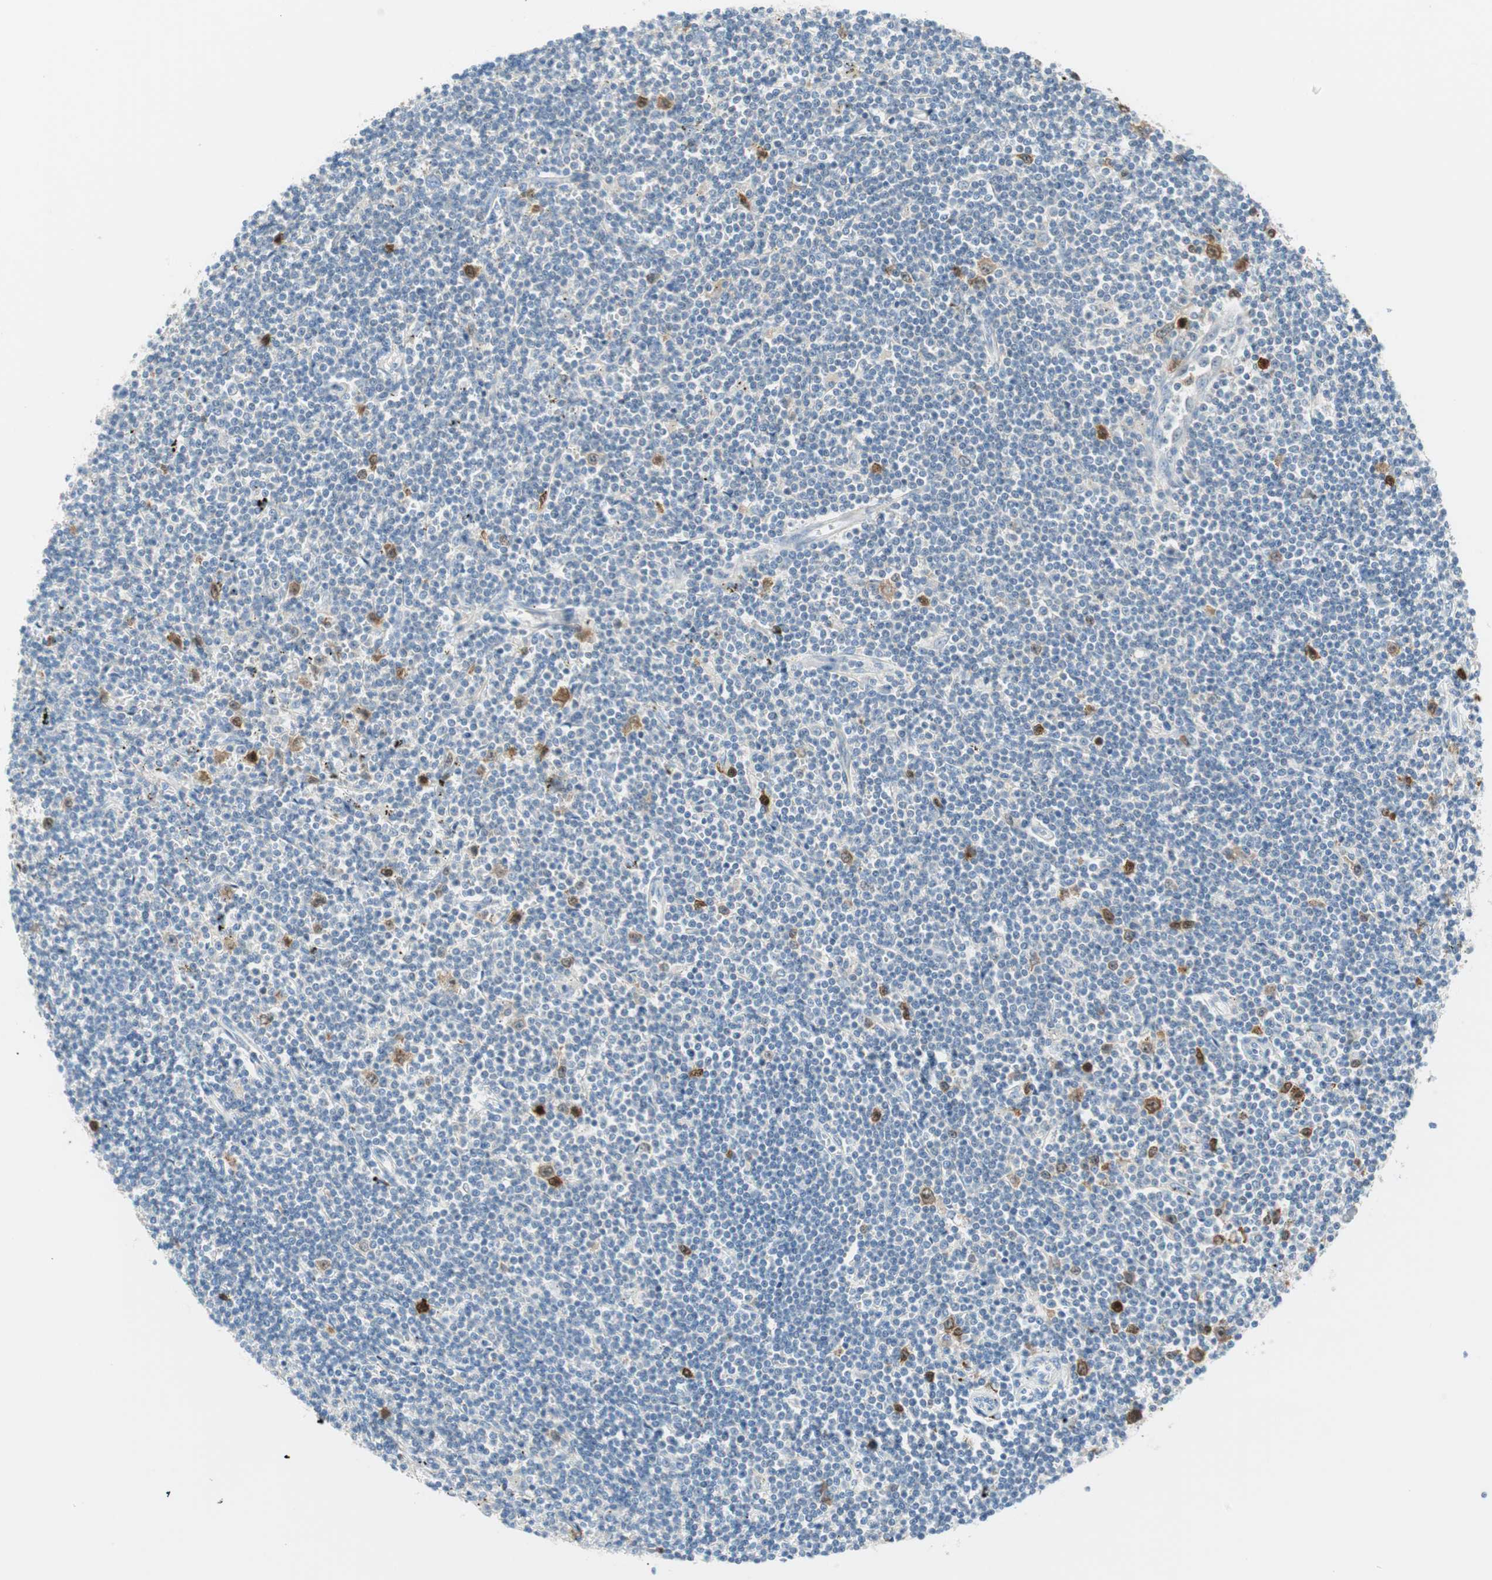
{"staining": {"intensity": "moderate", "quantity": "<25%", "location": "cytoplasmic/membranous,nuclear"}, "tissue": "lymphoma", "cell_type": "Tumor cells", "image_type": "cancer", "snomed": [{"axis": "morphology", "description": "Malignant lymphoma, non-Hodgkin's type, Low grade"}, {"axis": "topography", "description": "Spleen"}], "caption": "Lymphoma stained for a protein reveals moderate cytoplasmic/membranous and nuclear positivity in tumor cells.", "gene": "PTTG1", "patient": {"sex": "male", "age": 76}}